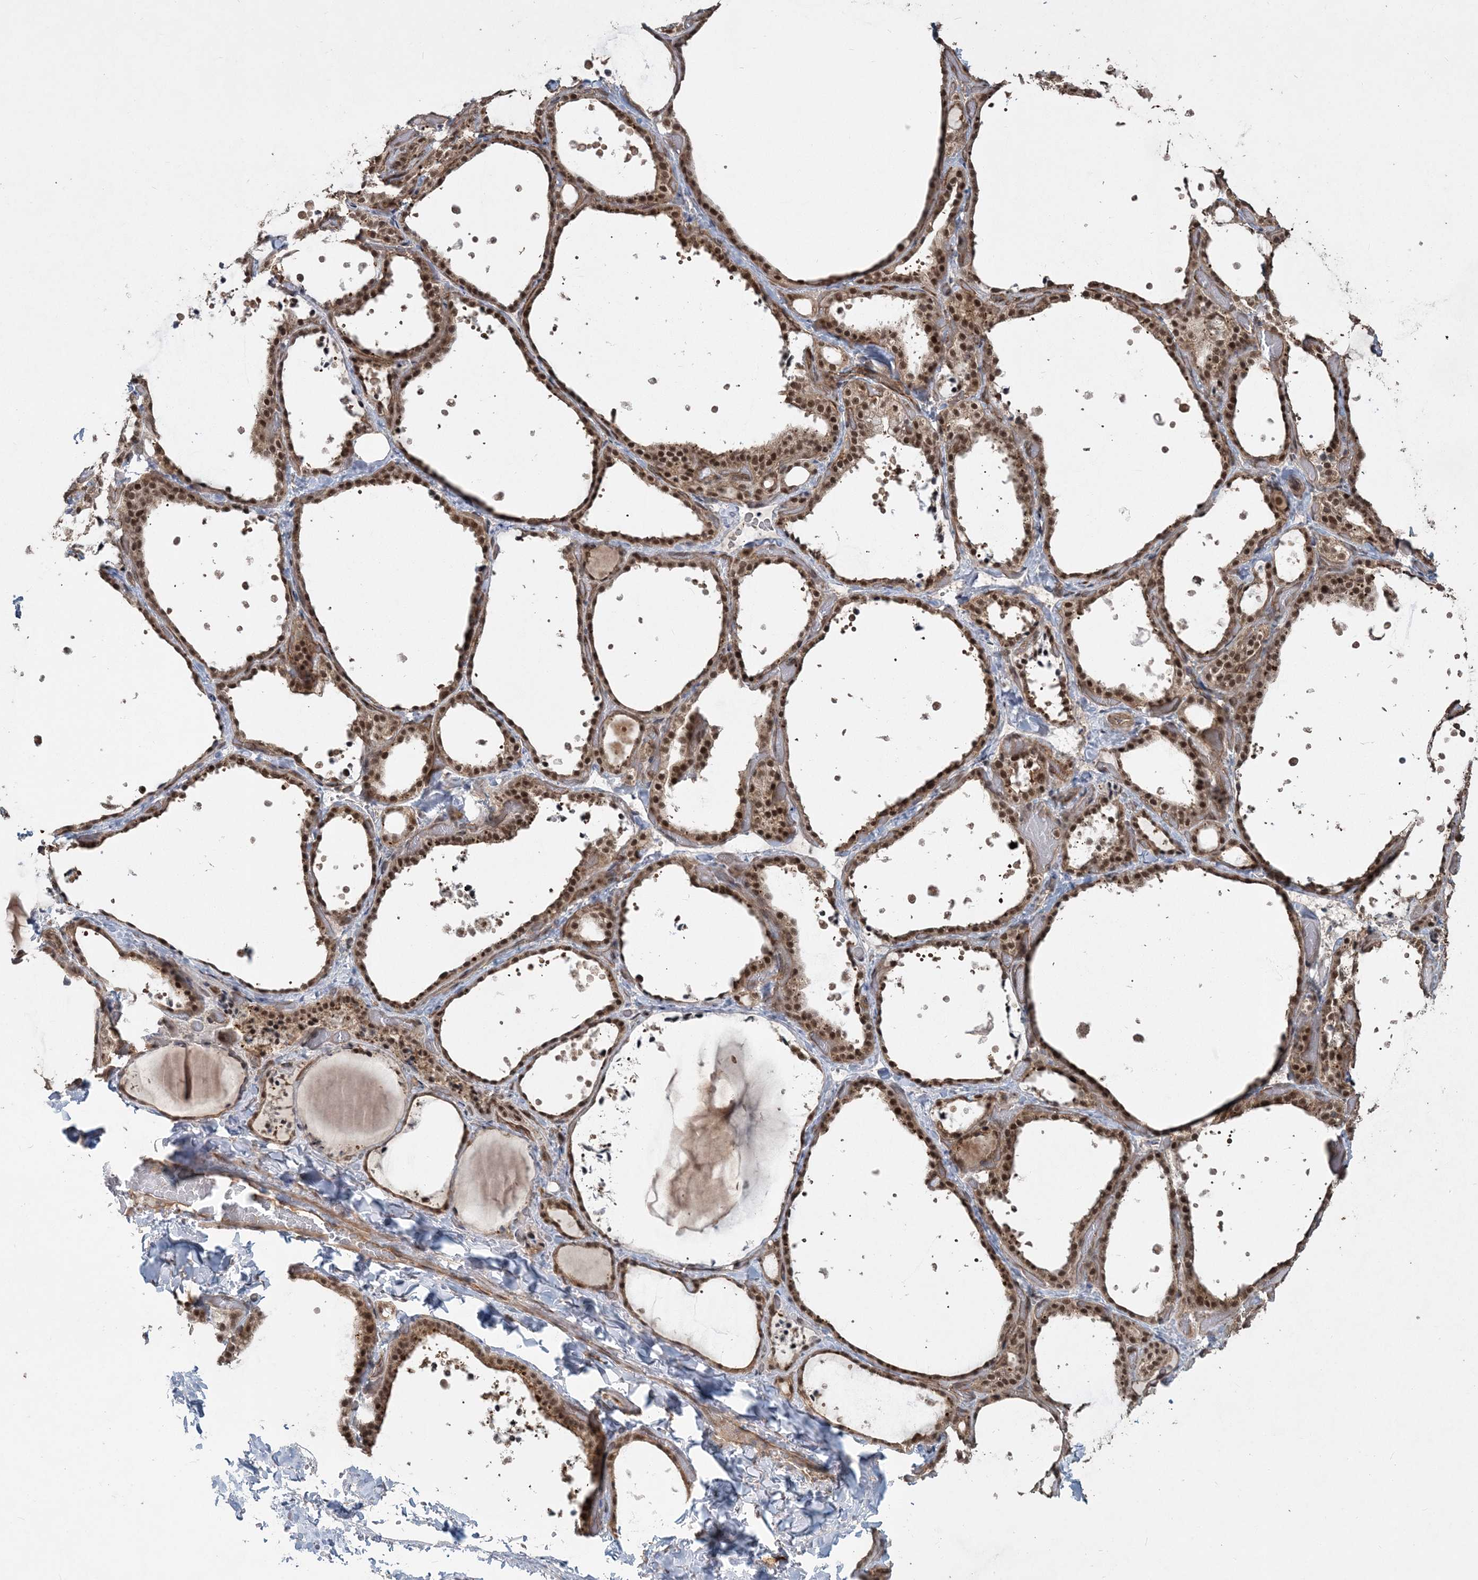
{"staining": {"intensity": "strong", "quantity": ">75%", "location": "cytoplasmic/membranous,nuclear"}, "tissue": "thyroid gland", "cell_type": "Glandular cells", "image_type": "normal", "snomed": [{"axis": "morphology", "description": "Normal tissue, NOS"}, {"axis": "topography", "description": "Thyroid gland"}], "caption": "Thyroid gland stained with a protein marker shows strong staining in glandular cells.", "gene": "COPS7B", "patient": {"sex": "female", "age": 44}}